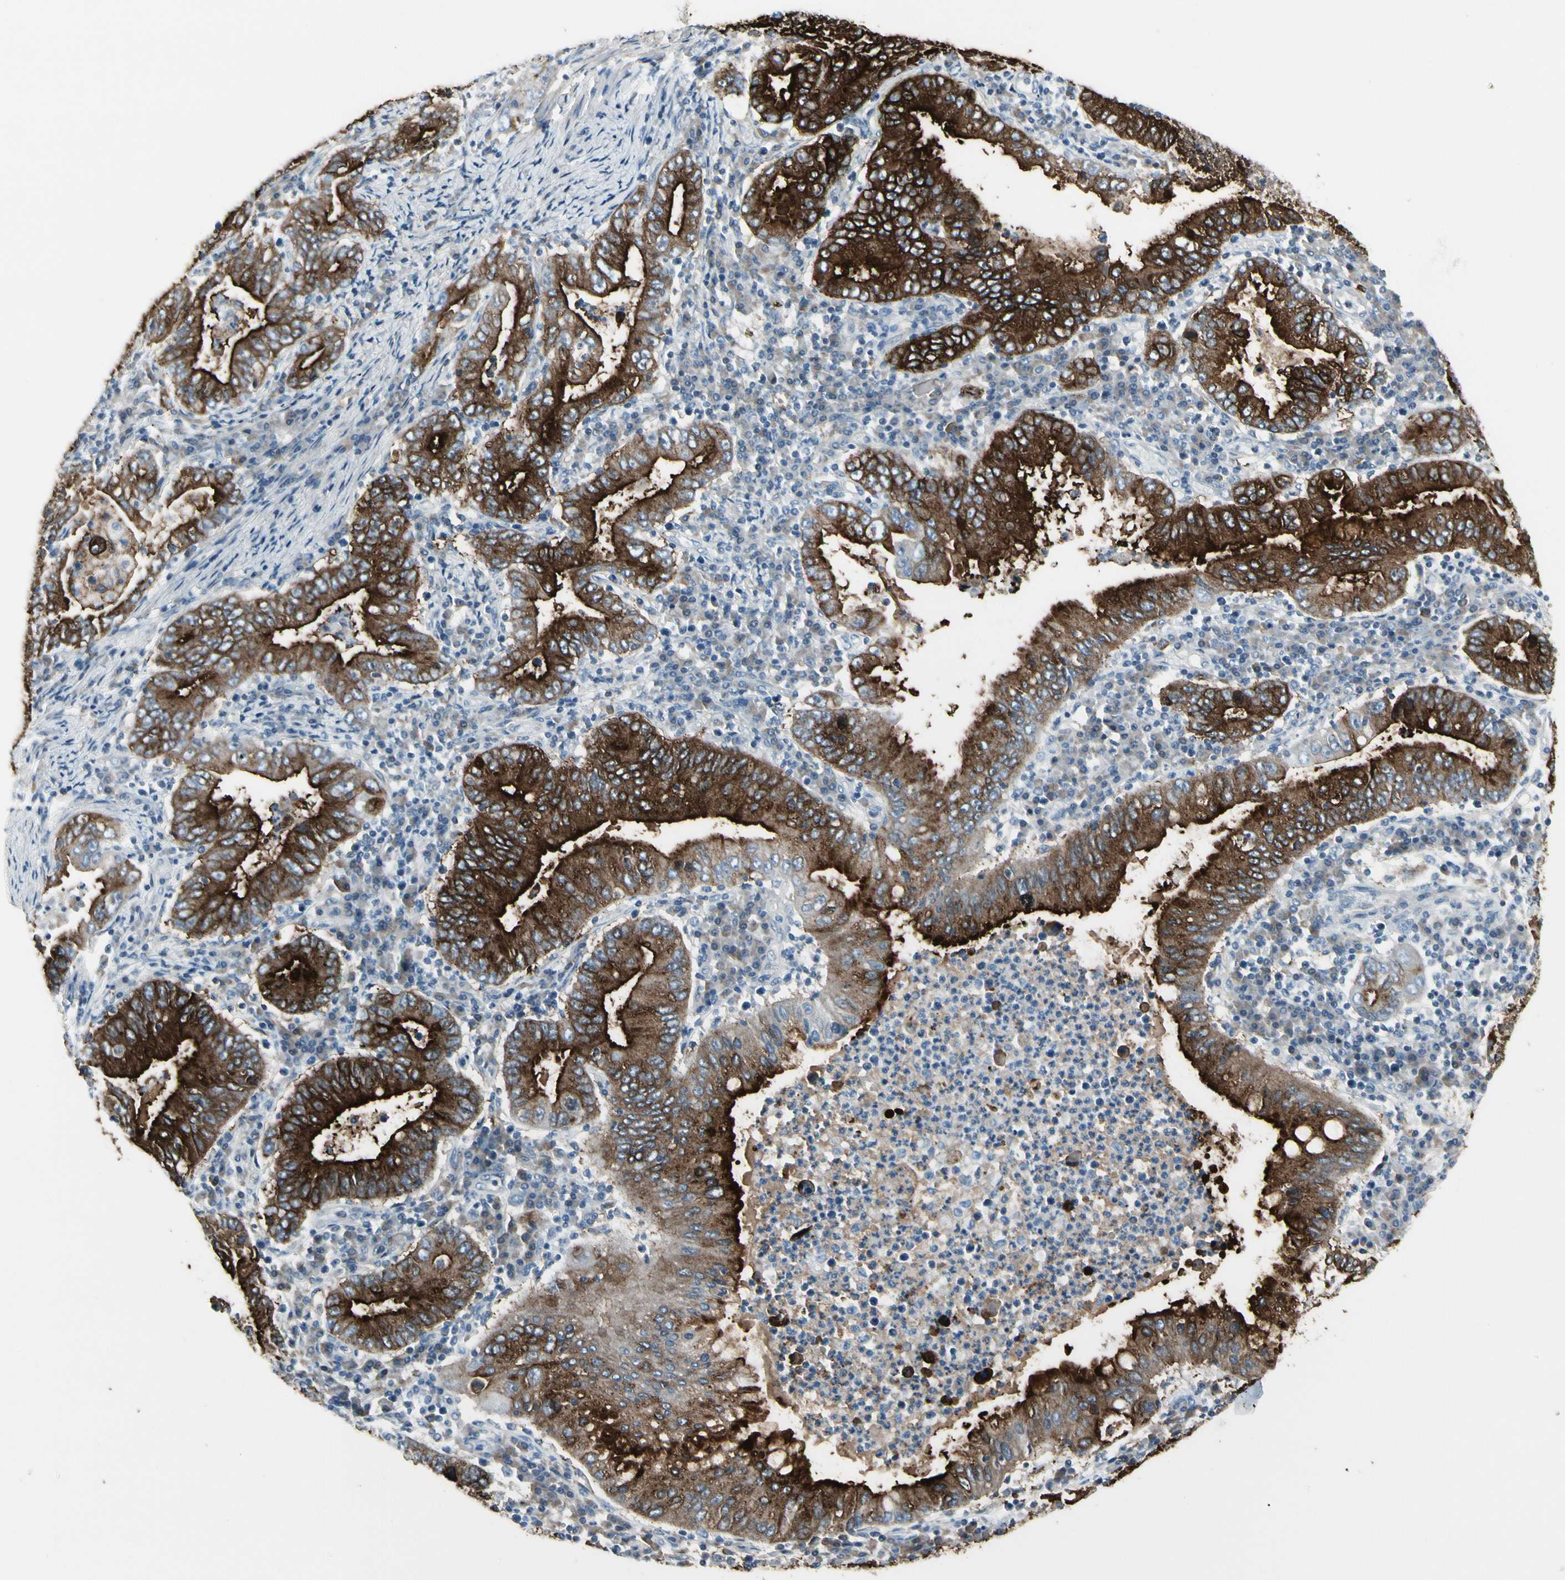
{"staining": {"intensity": "strong", "quantity": ">75%", "location": "cytoplasmic/membranous"}, "tissue": "stomach cancer", "cell_type": "Tumor cells", "image_type": "cancer", "snomed": [{"axis": "morphology", "description": "Normal tissue, NOS"}, {"axis": "morphology", "description": "Adenocarcinoma, NOS"}, {"axis": "topography", "description": "Esophagus"}, {"axis": "topography", "description": "Stomach, upper"}, {"axis": "topography", "description": "Peripheral nerve tissue"}], "caption": "Adenocarcinoma (stomach) stained for a protein reveals strong cytoplasmic/membranous positivity in tumor cells.", "gene": "PIGR", "patient": {"sex": "male", "age": 62}}